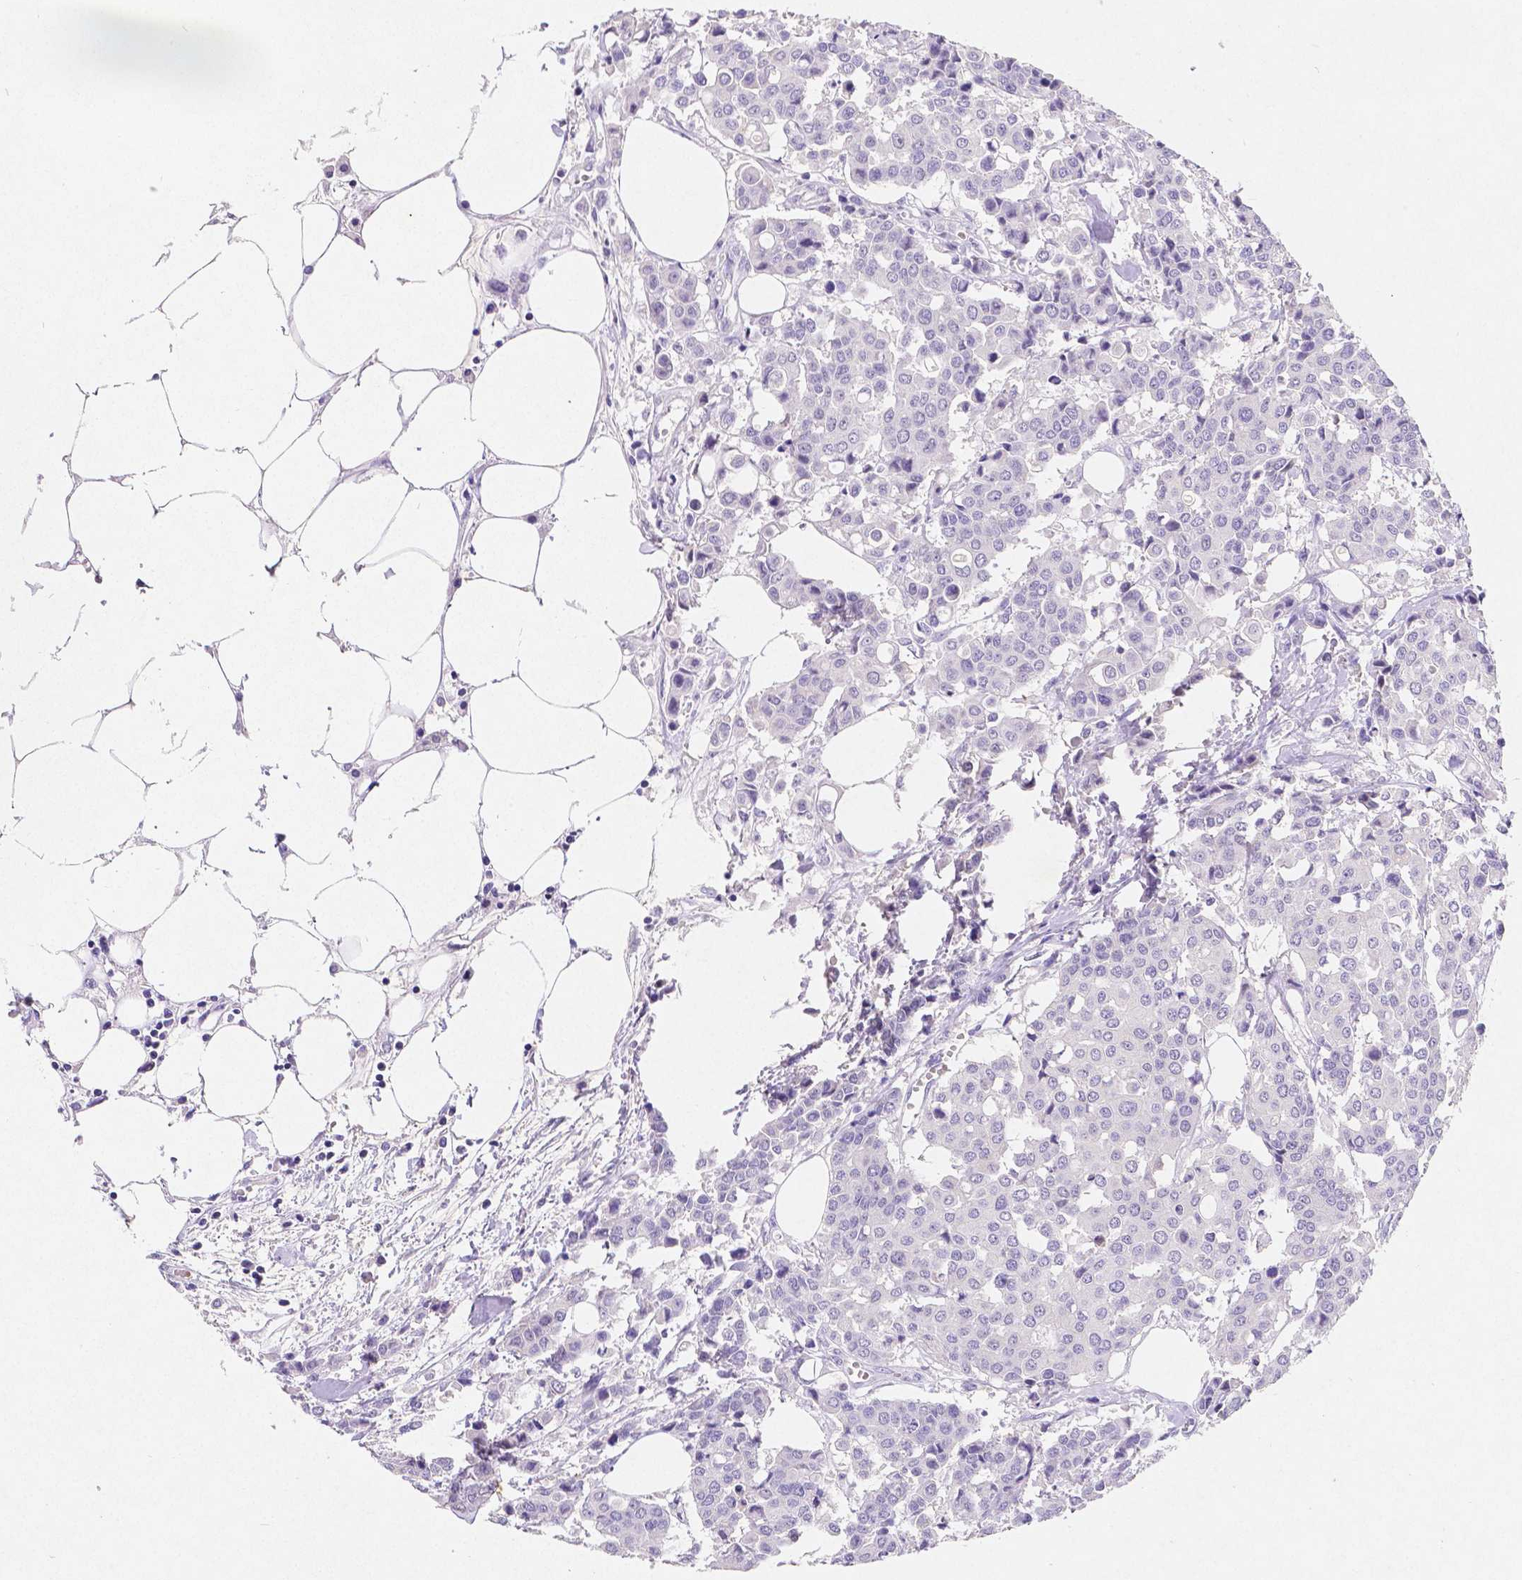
{"staining": {"intensity": "negative", "quantity": "none", "location": "none"}, "tissue": "carcinoid", "cell_type": "Tumor cells", "image_type": "cancer", "snomed": [{"axis": "morphology", "description": "Carcinoid, malignant, NOS"}, {"axis": "topography", "description": "Colon"}], "caption": "Photomicrograph shows no significant protein expression in tumor cells of malignant carcinoid. (DAB IHC visualized using brightfield microscopy, high magnification).", "gene": "SATB2", "patient": {"sex": "male", "age": 81}}